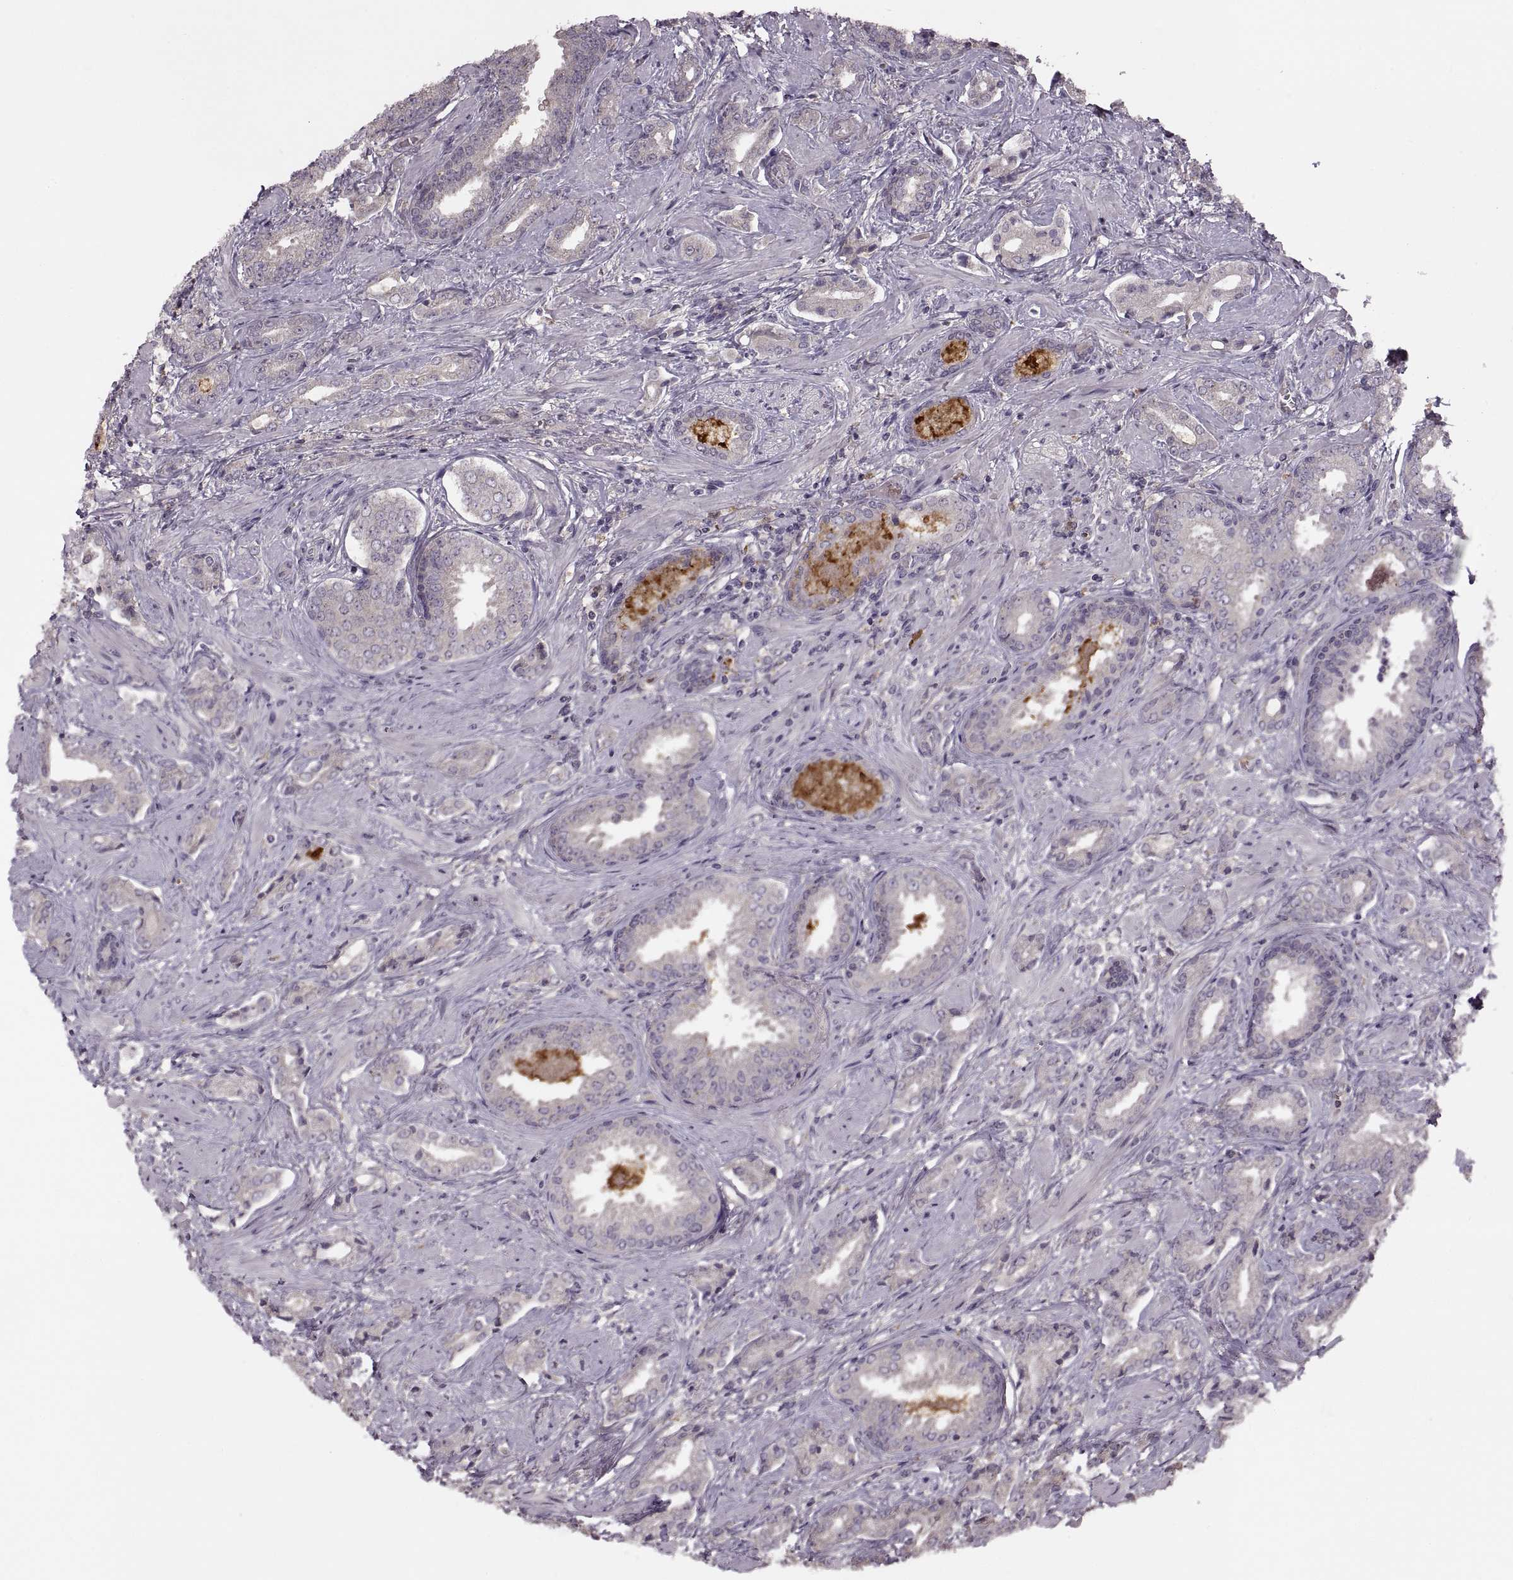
{"staining": {"intensity": "negative", "quantity": "none", "location": "none"}, "tissue": "prostate cancer", "cell_type": "Tumor cells", "image_type": "cancer", "snomed": [{"axis": "morphology", "description": "Adenocarcinoma, Low grade"}, {"axis": "topography", "description": "Prostate"}], "caption": "There is no significant staining in tumor cells of low-grade adenocarcinoma (prostate). Nuclei are stained in blue.", "gene": "PIERCE1", "patient": {"sex": "male", "age": 61}}